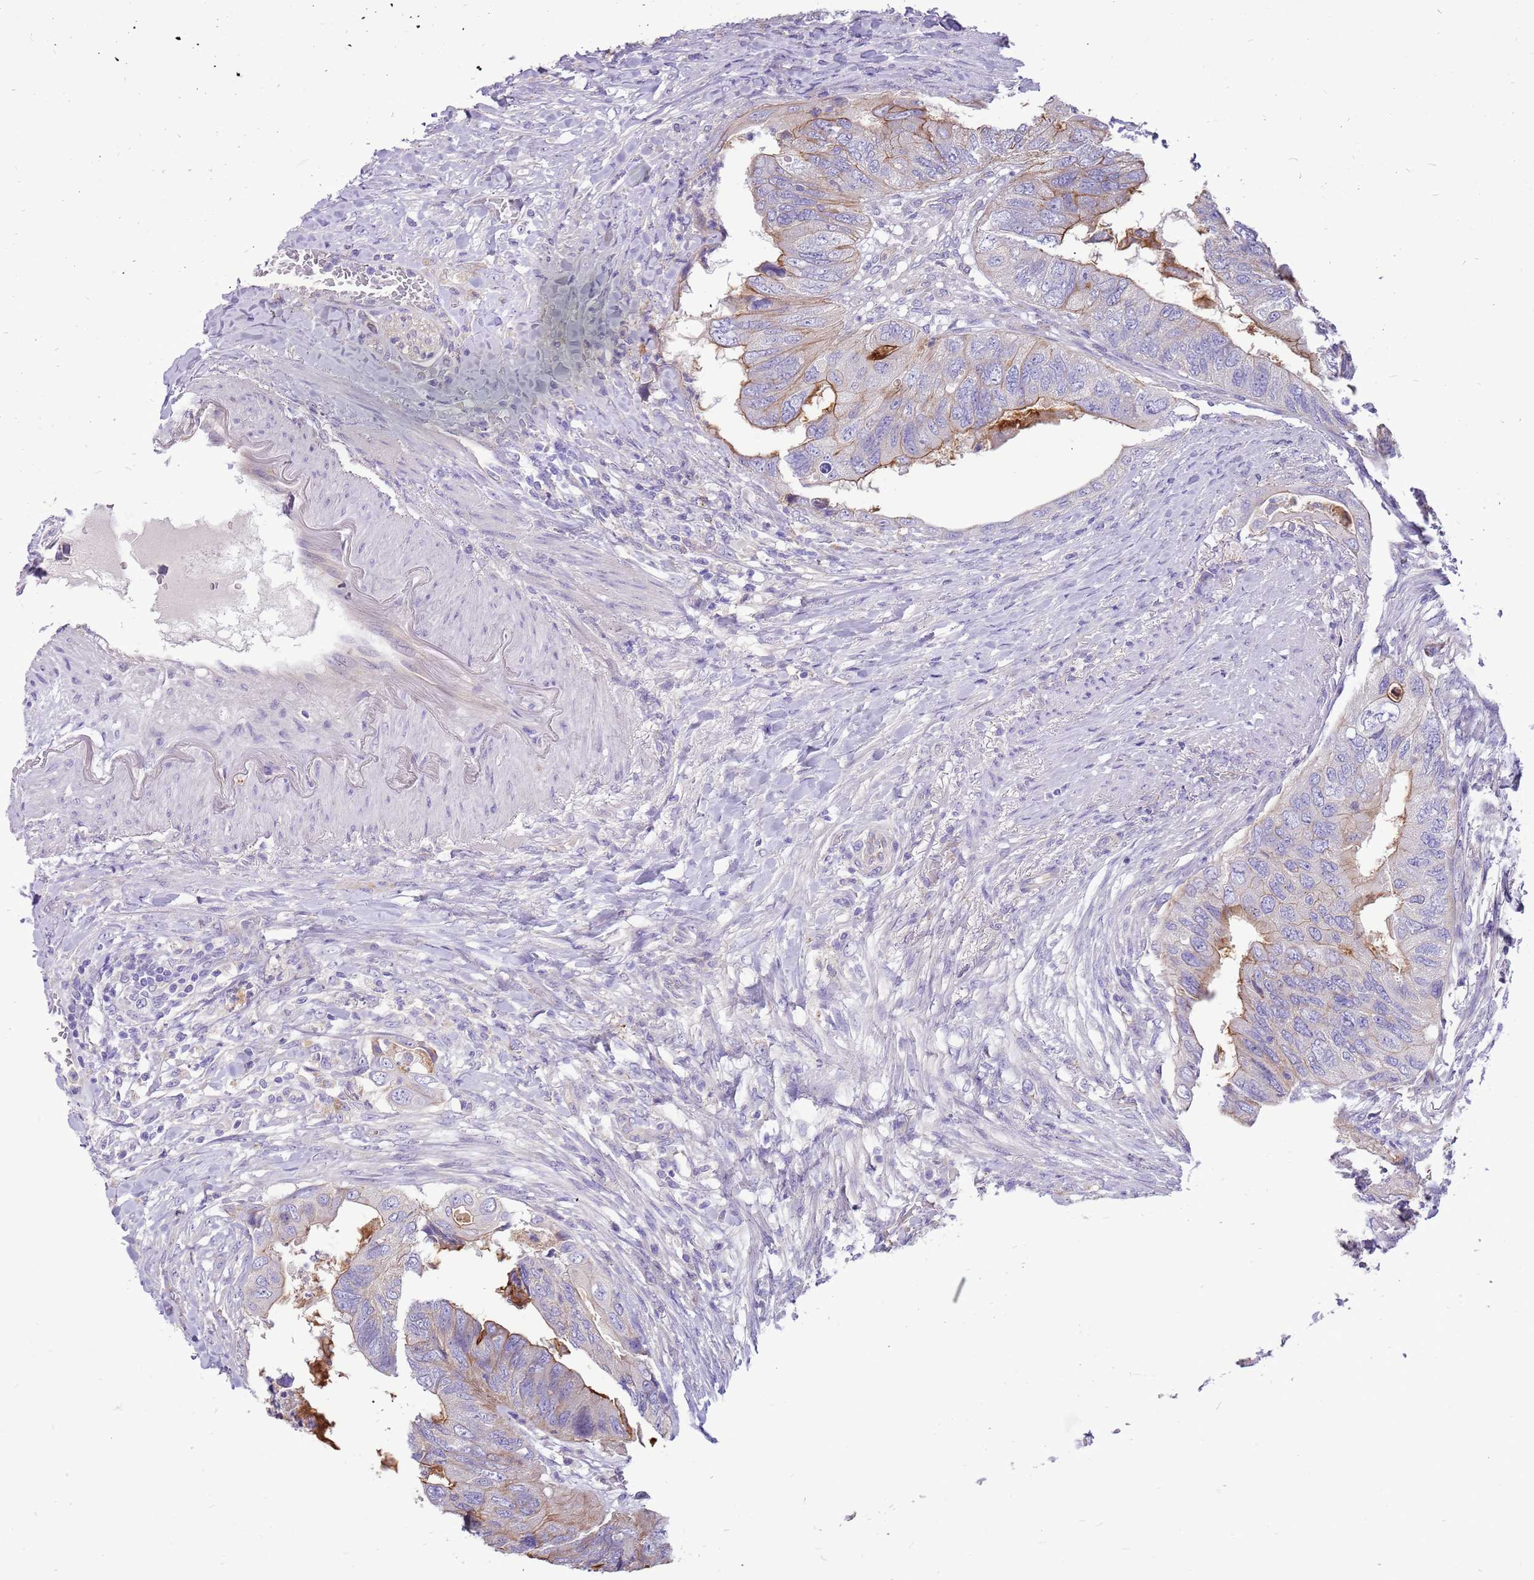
{"staining": {"intensity": "moderate", "quantity": "<25%", "location": "cytoplasmic/membranous"}, "tissue": "colorectal cancer", "cell_type": "Tumor cells", "image_type": "cancer", "snomed": [{"axis": "morphology", "description": "Adenocarcinoma, NOS"}, {"axis": "topography", "description": "Rectum"}], "caption": "Colorectal cancer (adenocarcinoma) tissue displays moderate cytoplasmic/membranous positivity in approximately <25% of tumor cells, visualized by immunohistochemistry.", "gene": "NTN4", "patient": {"sex": "male", "age": 63}}